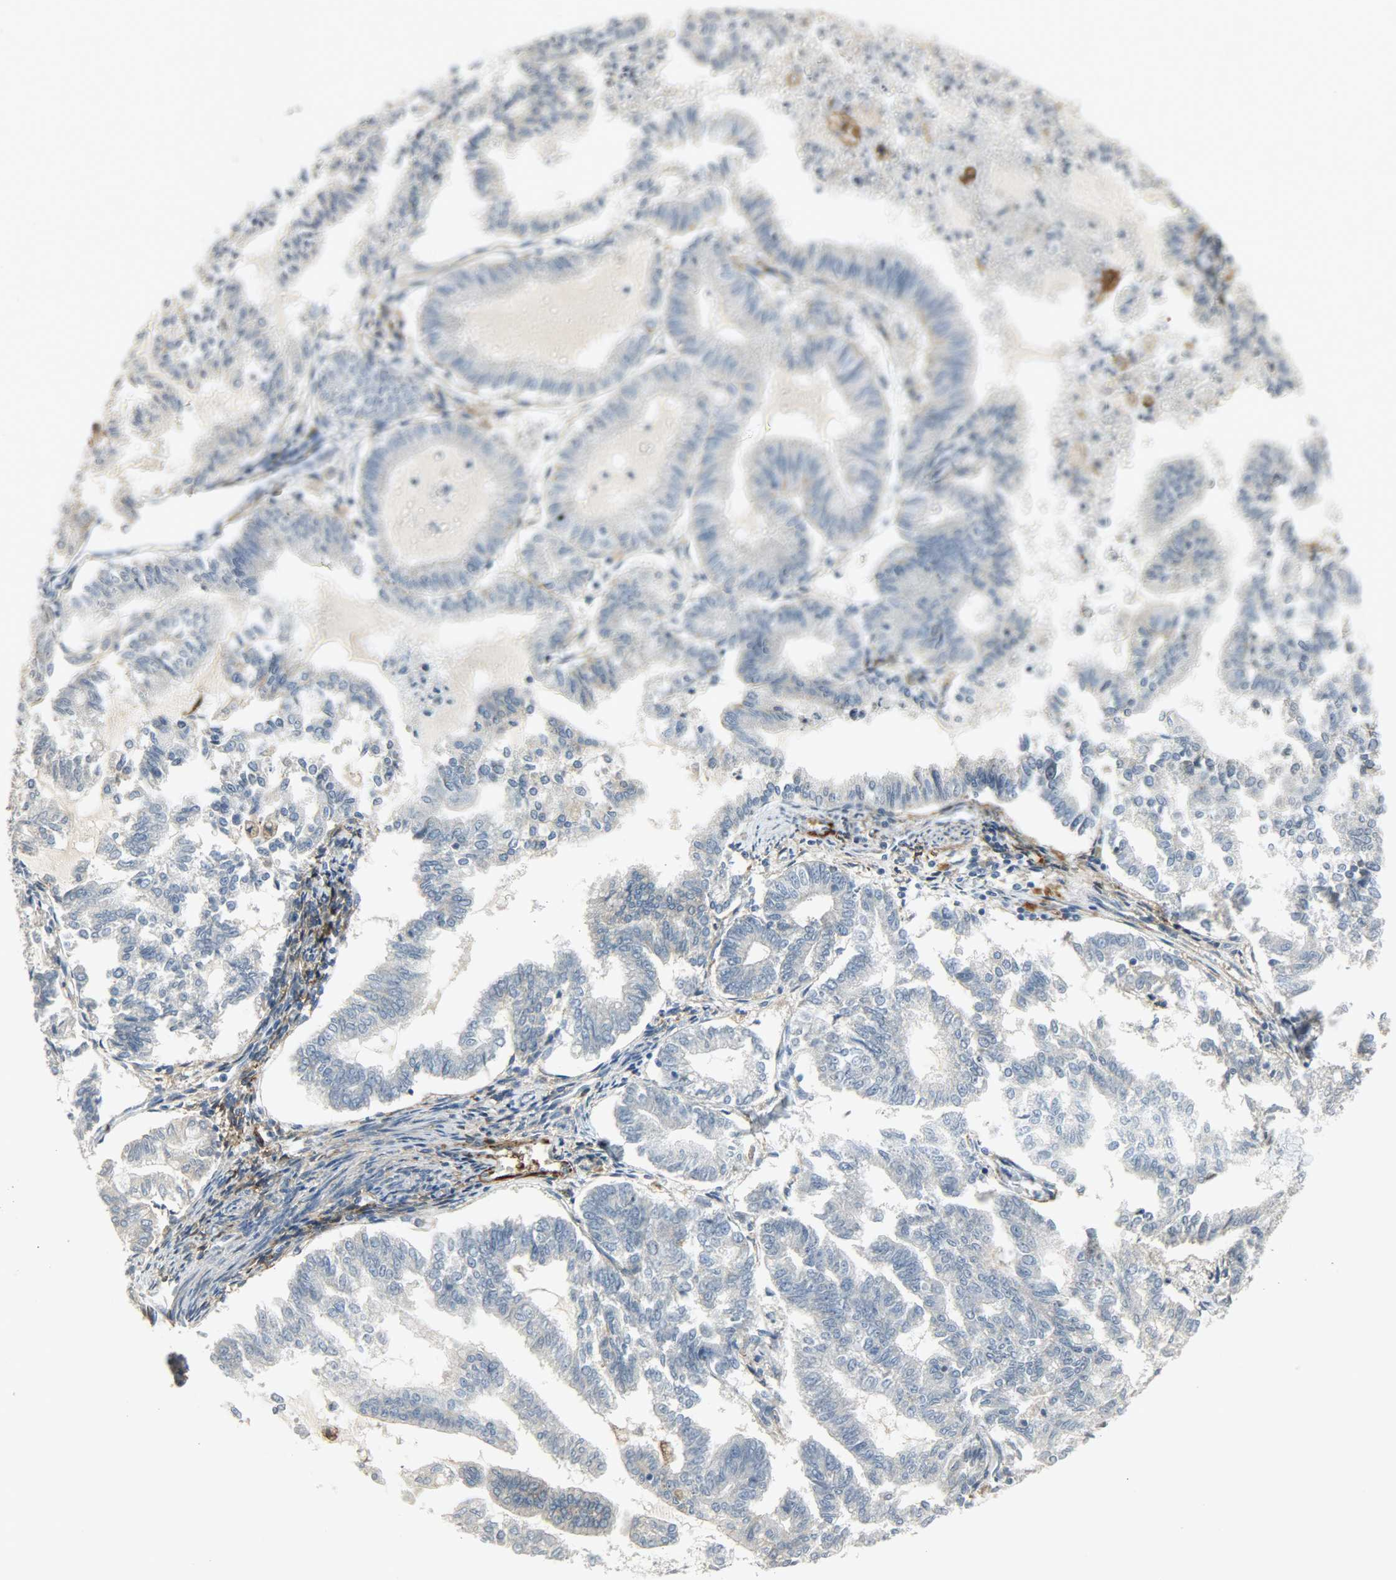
{"staining": {"intensity": "negative", "quantity": "none", "location": "none"}, "tissue": "endometrial cancer", "cell_type": "Tumor cells", "image_type": "cancer", "snomed": [{"axis": "morphology", "description": "Adenocarcinoma, NOS"}, {"axis": "topography", "description": "Endometrium"}], "caption": "DAB (3,3'-diaminobenzidine) immunohistochemical staining of adenocarcinoma (endometrial) demonstrates no significant positivity in tumor cells.", "gene": "ENPEP", "patient": {"sex": "female", "age": 79}}